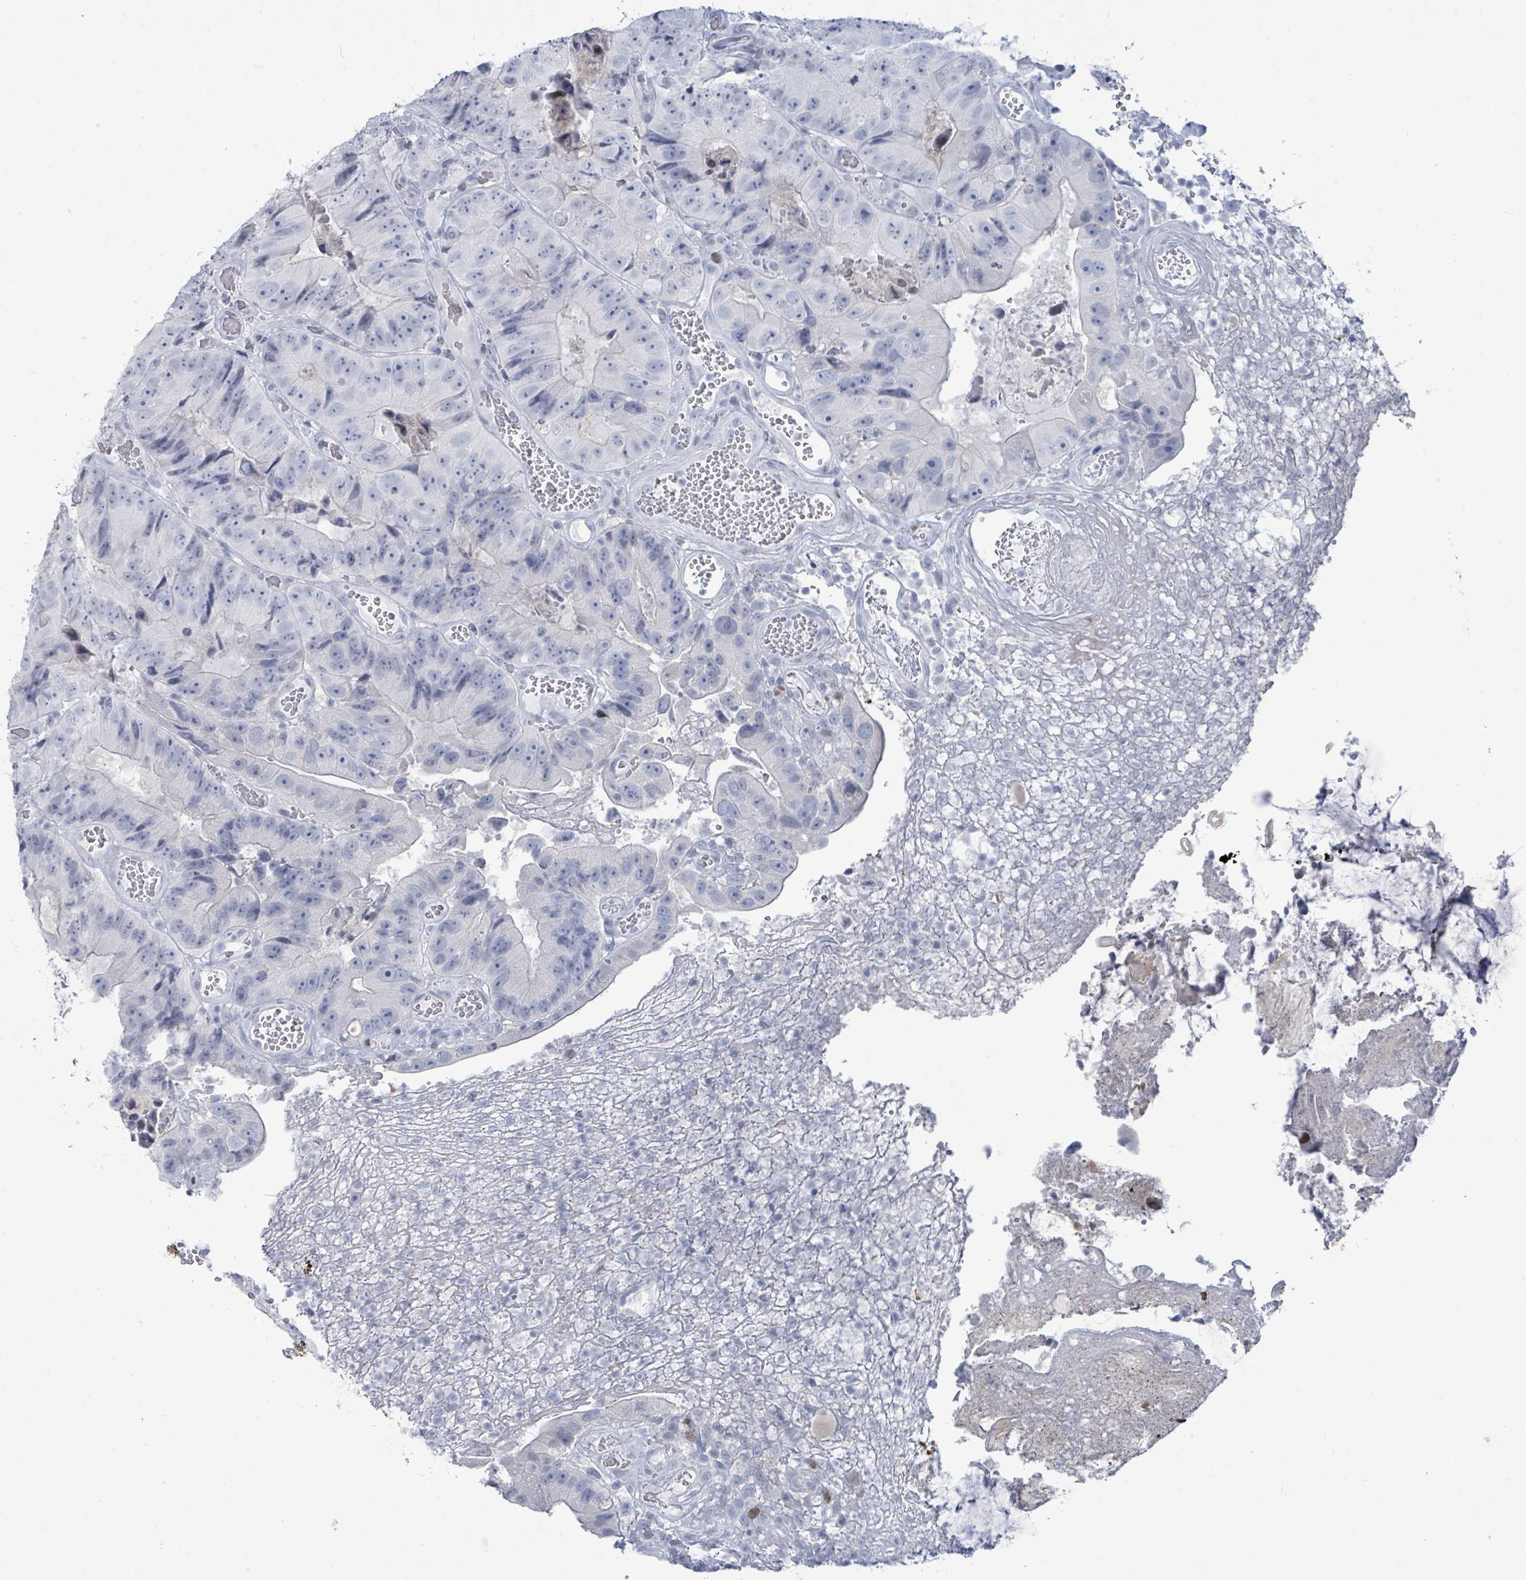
{"staining": {"intensity": "negative", "quantity": "none", "location": "none"}, "tissue": "colorectal cancer", "cell_type": "Tumor cells", "image_type": "cancer", "snomed": [{"axis": "morphology", "description": "Adenocarcinoma, NOS"}, {"axis": "topography", "description": "Colon"}], "caption": "Adenocarcinoma (colorectal) was stained to show a protein in brown. There is no significant staining in tumor cells.", "gene": "MALL", "patient": {"sex": "female", "age": 86}}